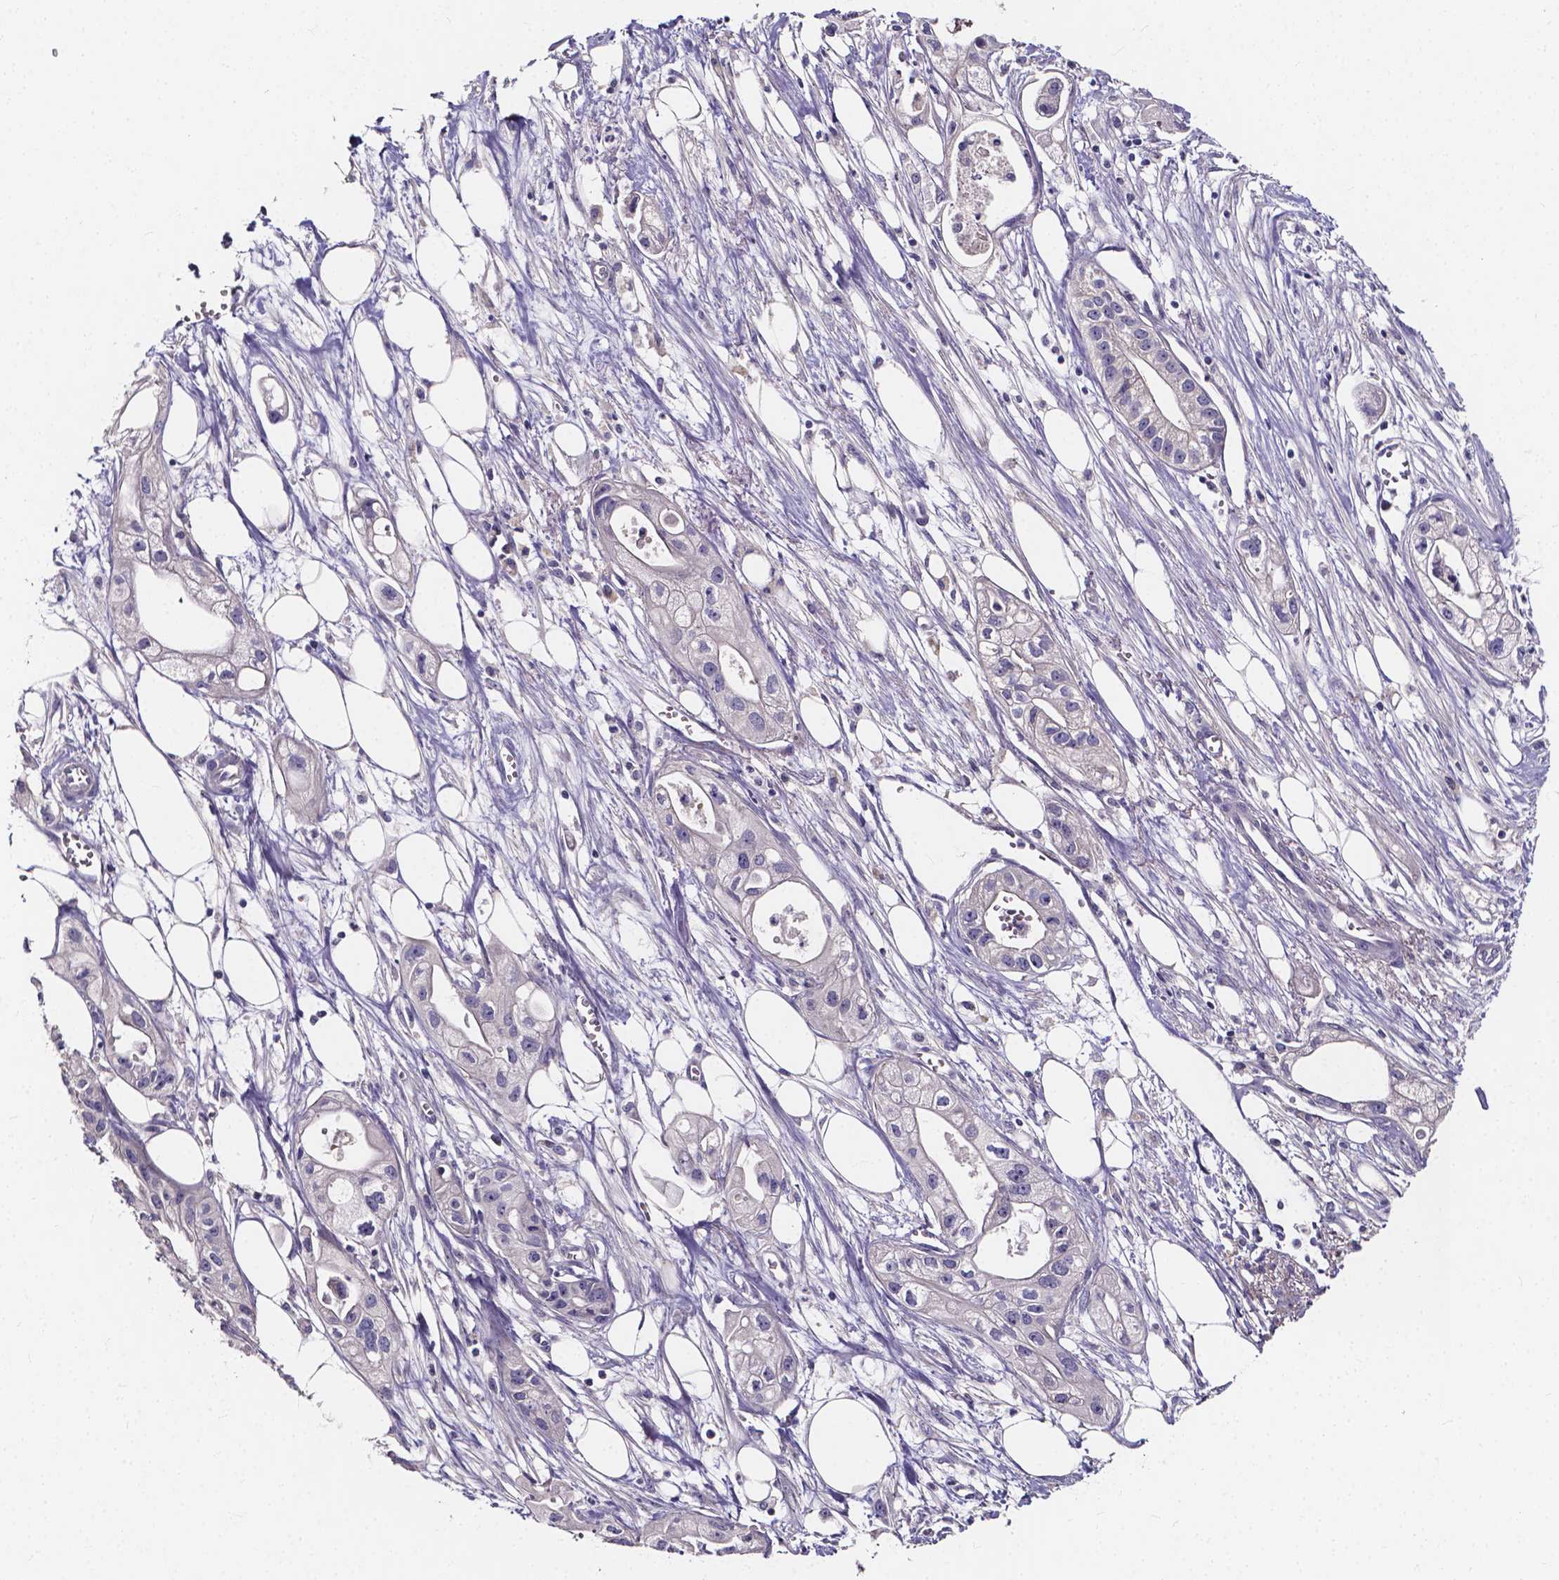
{"staining": {"intensity": "negative", "quantity": "none", "location": "none"}, "tissue": "pancreatic cancer", "cell_type": "Tumor cells", "image_type": "cancer", "snomed": [{"axis": "morphology", "description": "Adenocarcinoma, NOS"}, {"axis": "topography", "description": "Pancreas"}], "caption": "The photomicrograph demonstrates no staining of tumor cells in pancreatic cancer.", "gene": "SPOCD1", "patient": {"sex": "male", "age": 70}}